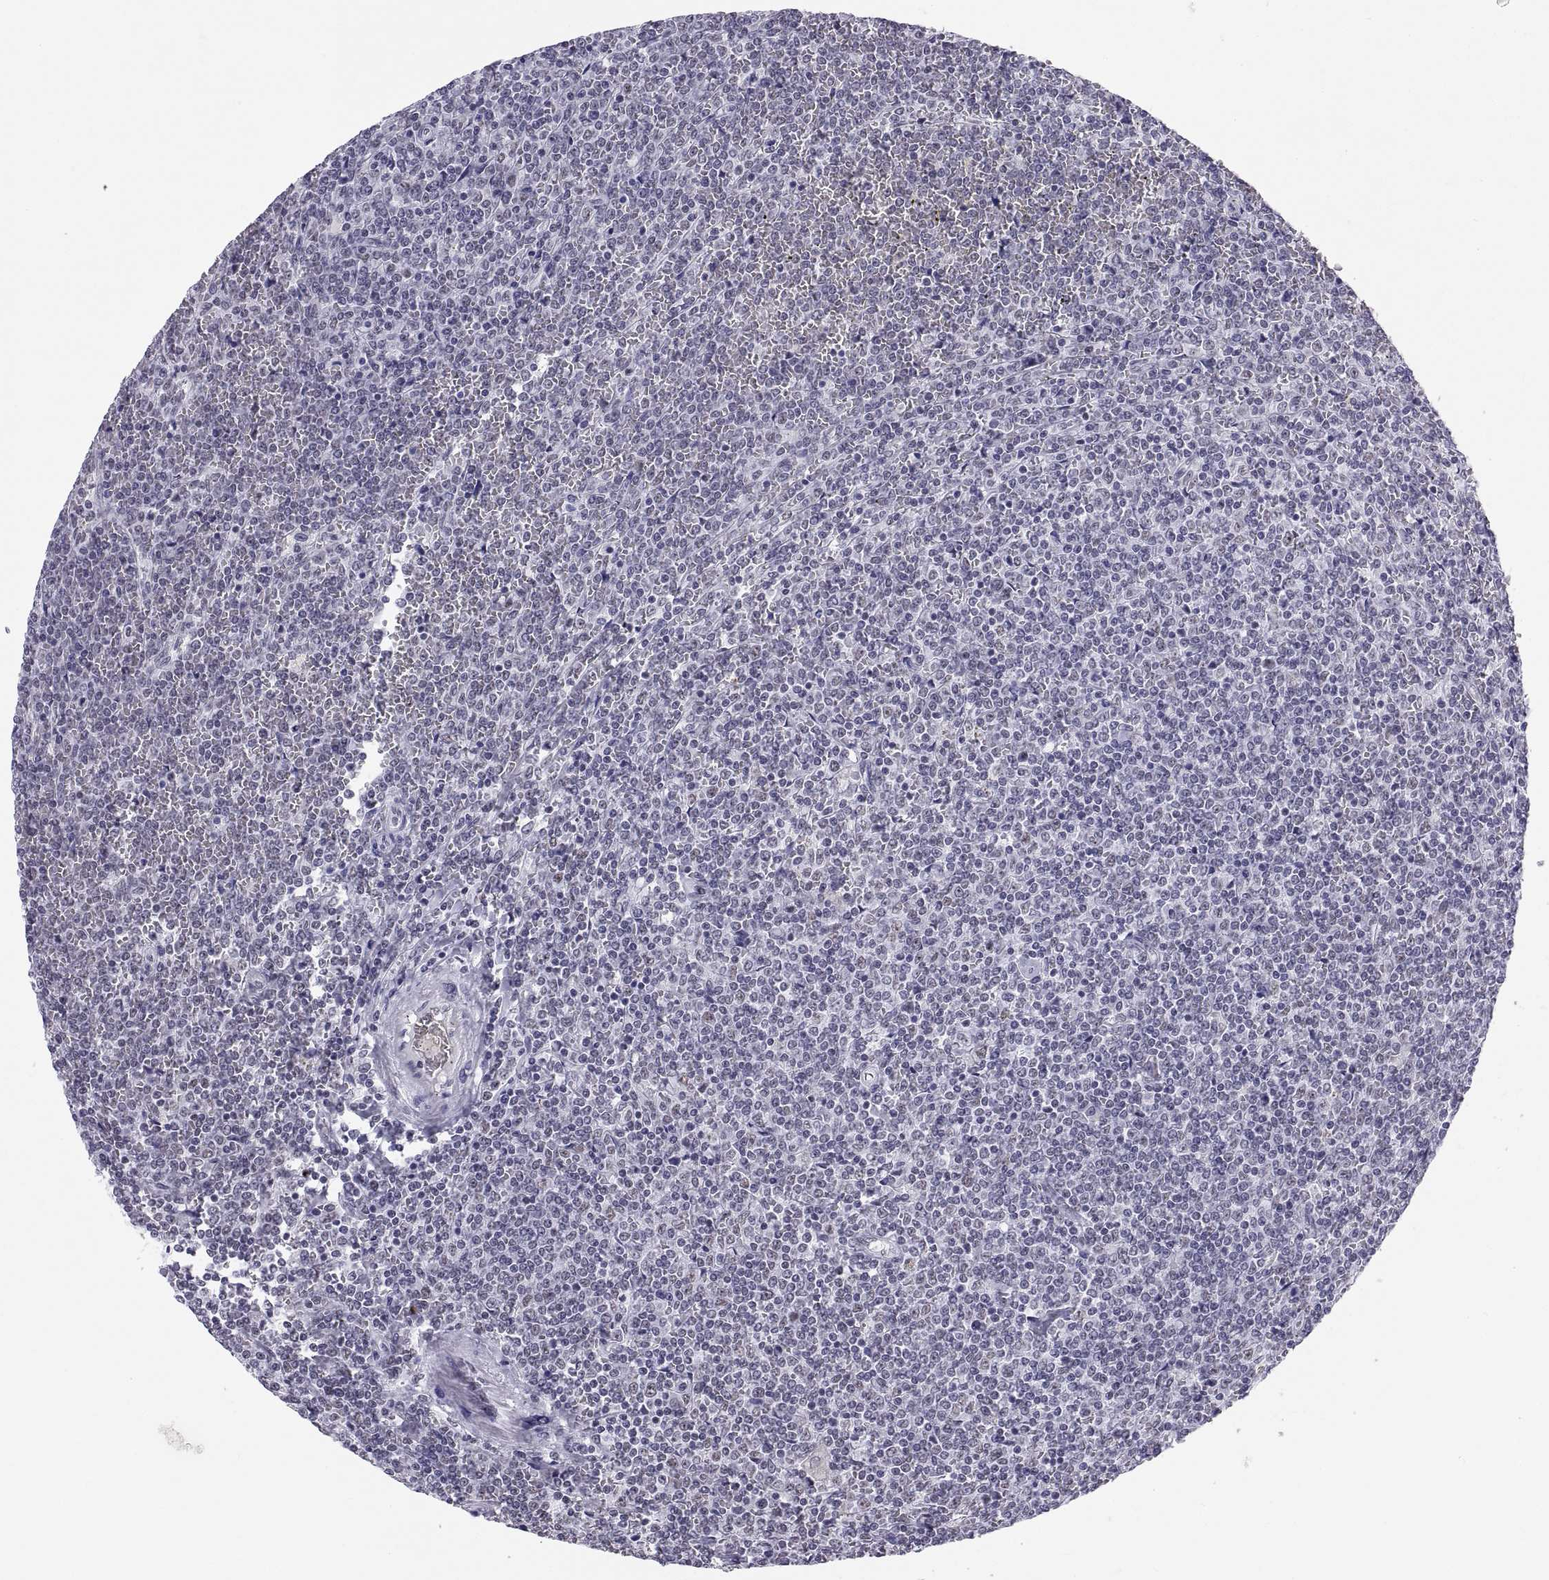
{"staining": {"intensity": "negative", "quantity": "none", "location": "none"}, "tissue": "lymphoma", "cell_type": "Tumor cells", "image_type": "cancer", "snomed": [{"axis": "morphology", "description": "Malignant lymphoma, non-Hodgkin's type, Low grade"}, {"axis": "topography", "description": "Spleen"}], "caption": "This is an immunohistochemistry micrograph of human malignant lymphoma, non-Hodgkin's type (low-grade). There is no positivity in tumor cells.", "gene": "NEUROD6", "patient": {"sex": "female", "age": 19}}